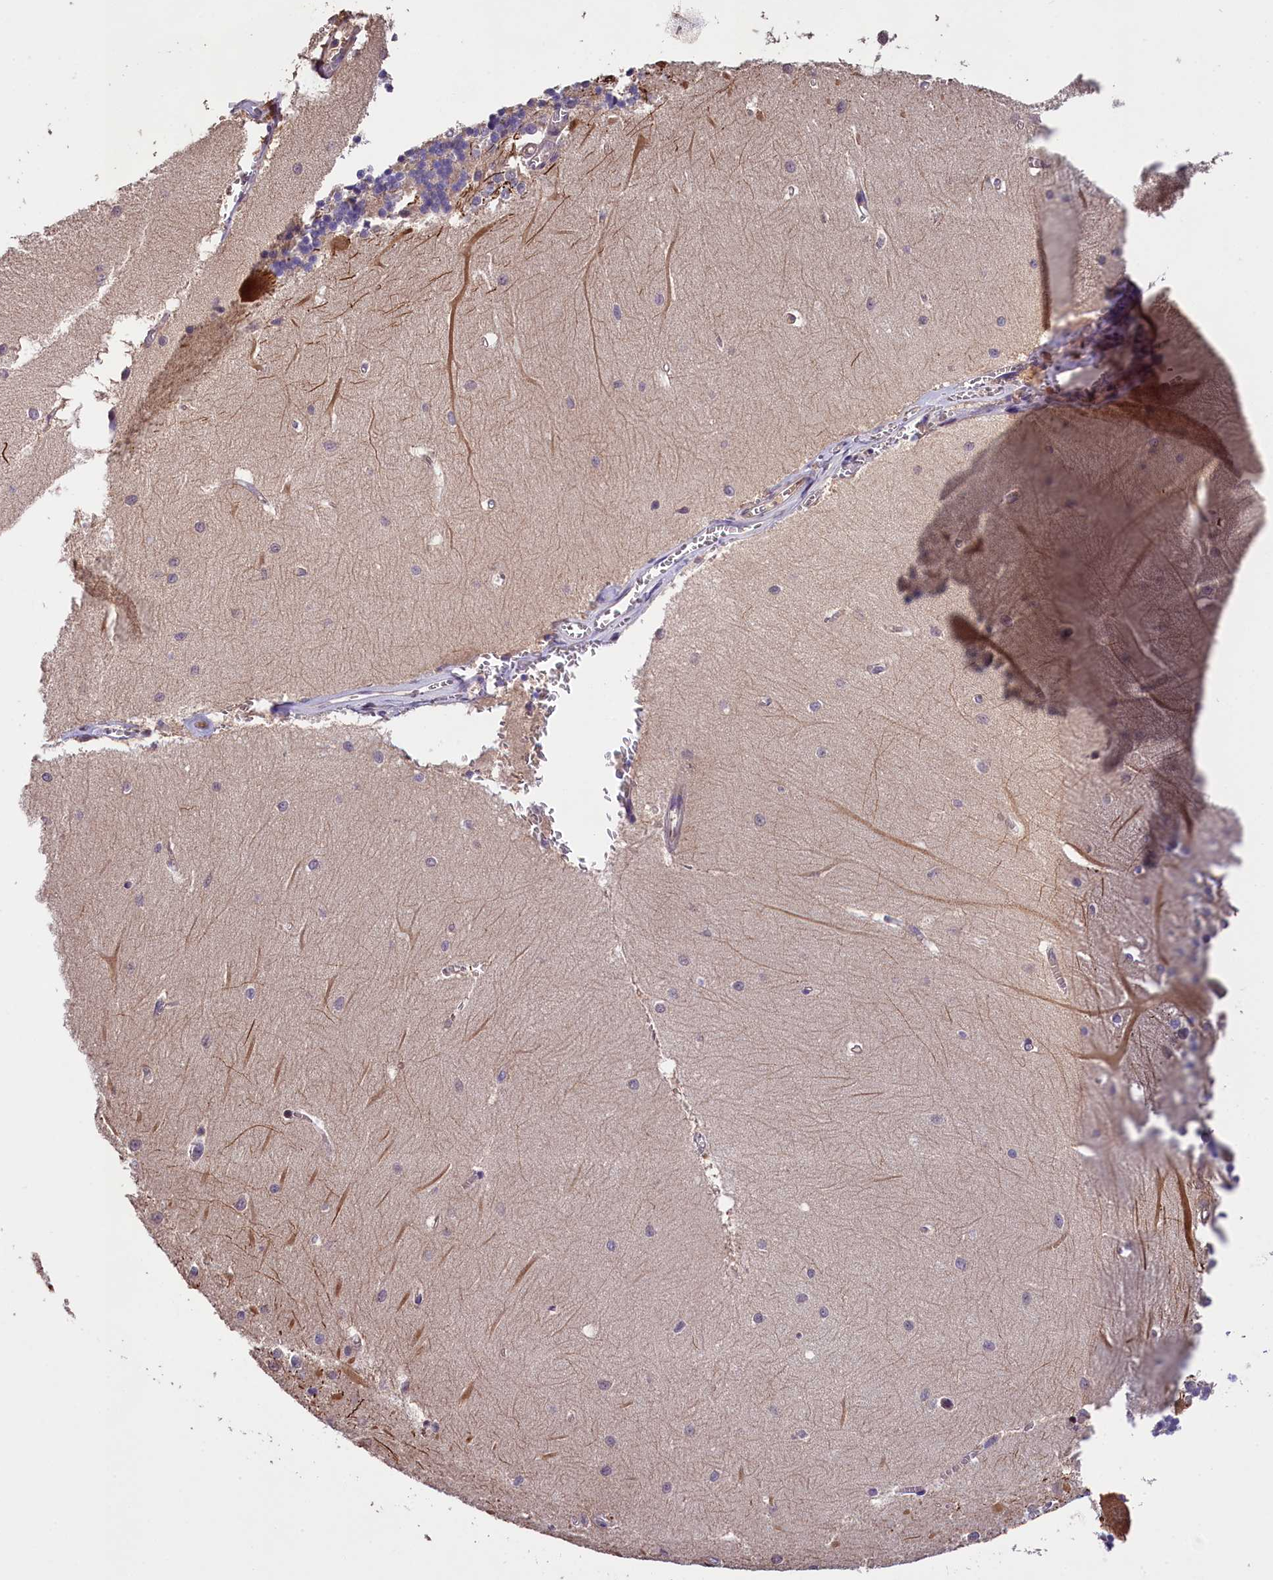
{"staining": {"intensity": "weak", "quantity": "25%-75%", "location": "cytoplasmic/membranous"}, "tissue": "cerebellum", "cell_type": "Cells in granular layer", "image_type": "normal", "snomed": [{"axis": "morphology", "description": "Normal tissue, NOS"}, {"axis": "topography", "description": "Cerebellum"}], "caption": "DAB immunohistochemical staining of unremarkable cerebellum displays weak cytoplasmic/membranous protein staining in approximately 25%-75% of cells in granular layer. (DAB (3,3'-diaminobenzidine) = brown stain, brightfield microscopy at high magnification).", "gene": "PHAF1", "patient": {"sex": "male", "age": 37}}